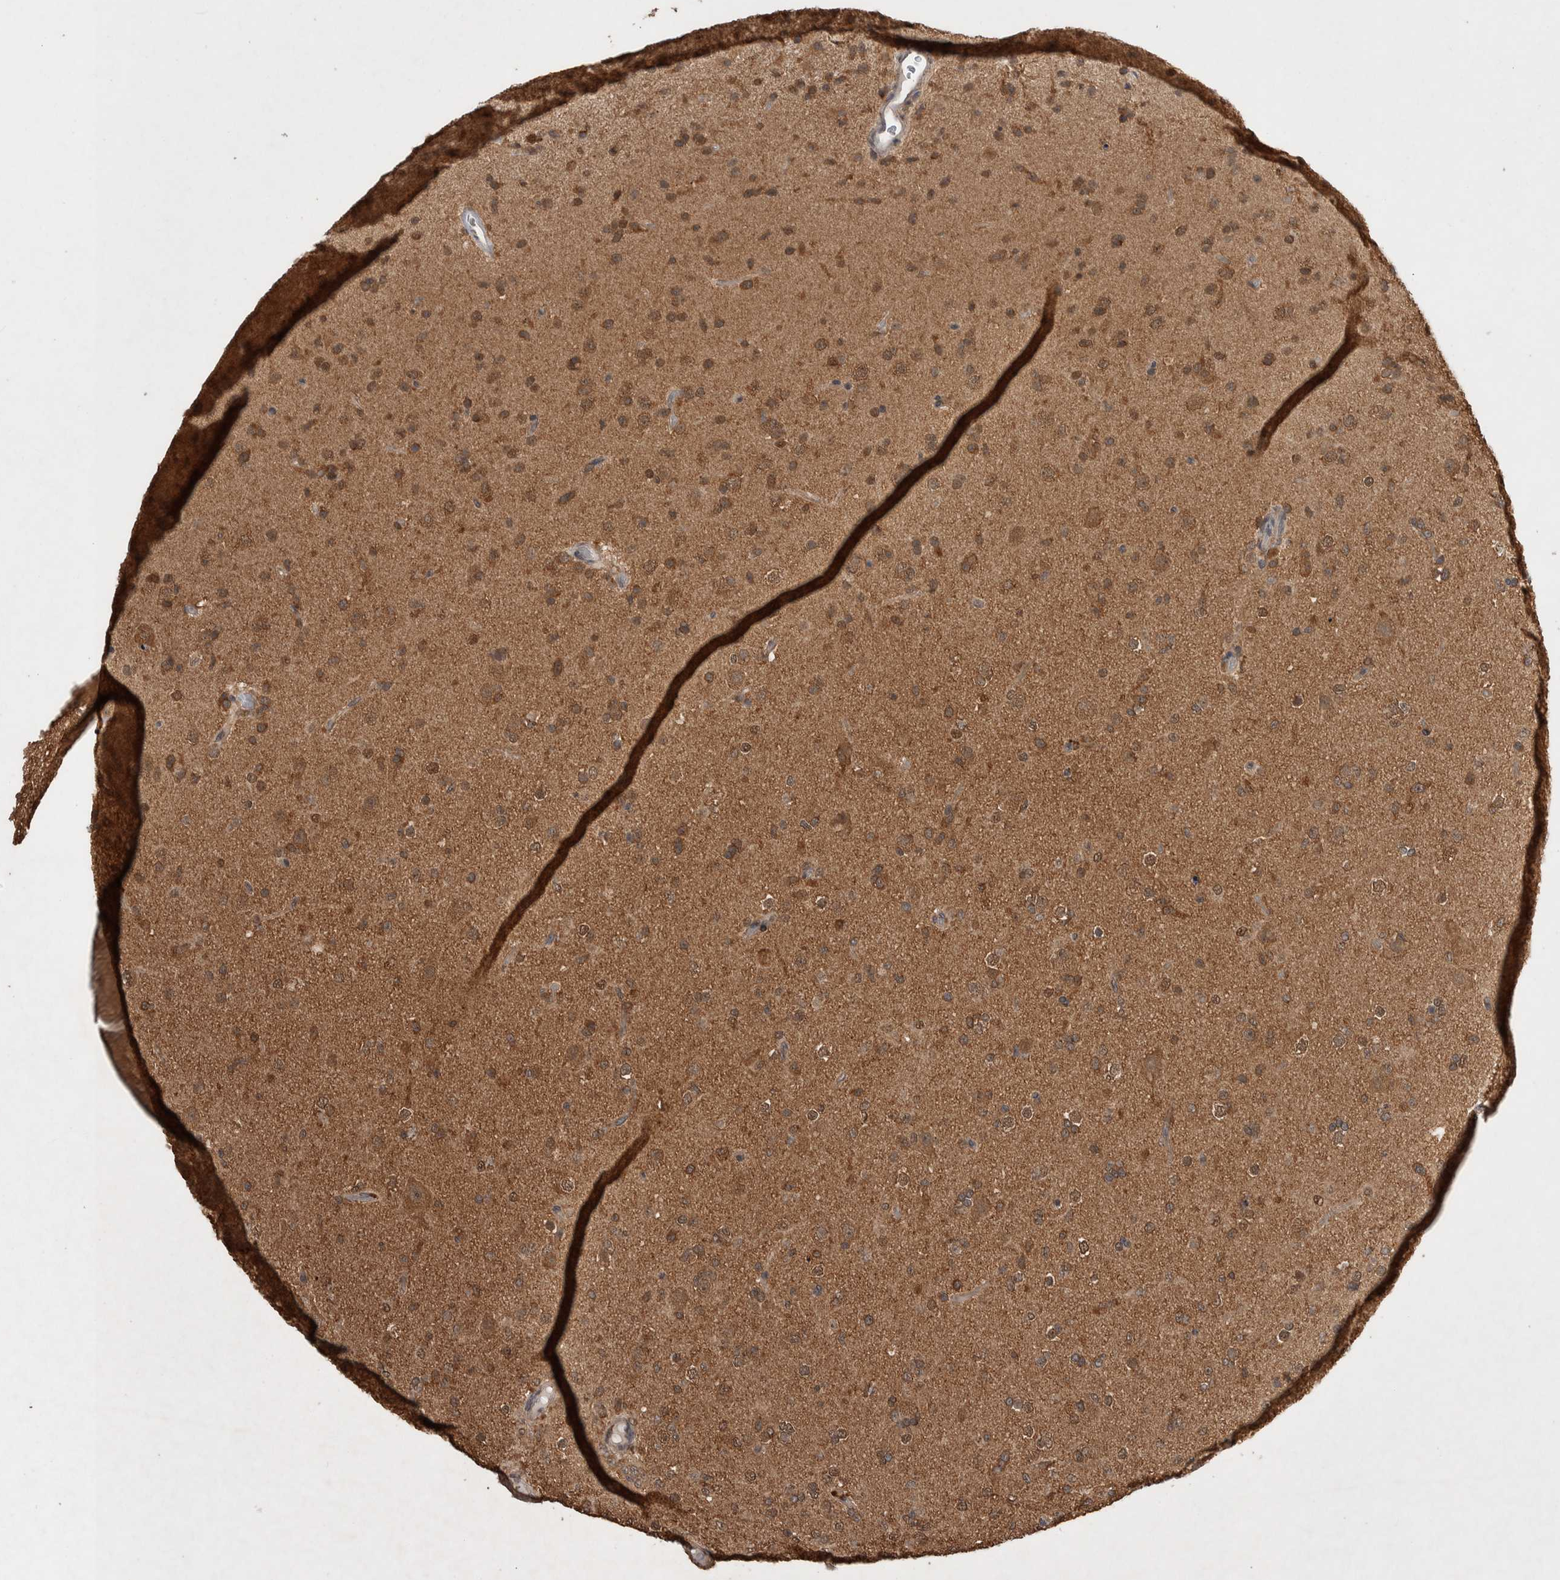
{"staining": {"intensity": "moderate", "quantity": ">75%", "location": "cytoplasmic/membranous"}, "tissue": "glioma", "cell_type": "Tumor cells", "image_type": "cancer", "snomed": [{"axis": "morphology", "description": "Glioma, malignant, Low grade"}, {"axis": "topography", "description": "Brain"}], "caption": "Protein staining demonstrates moderate cytoplasmic/membranous positivity in about >75% of tumor cells in malignant glioma (low-grade).", "gene": "DVL2", "patient": {"sex": "male", "age": 65}}